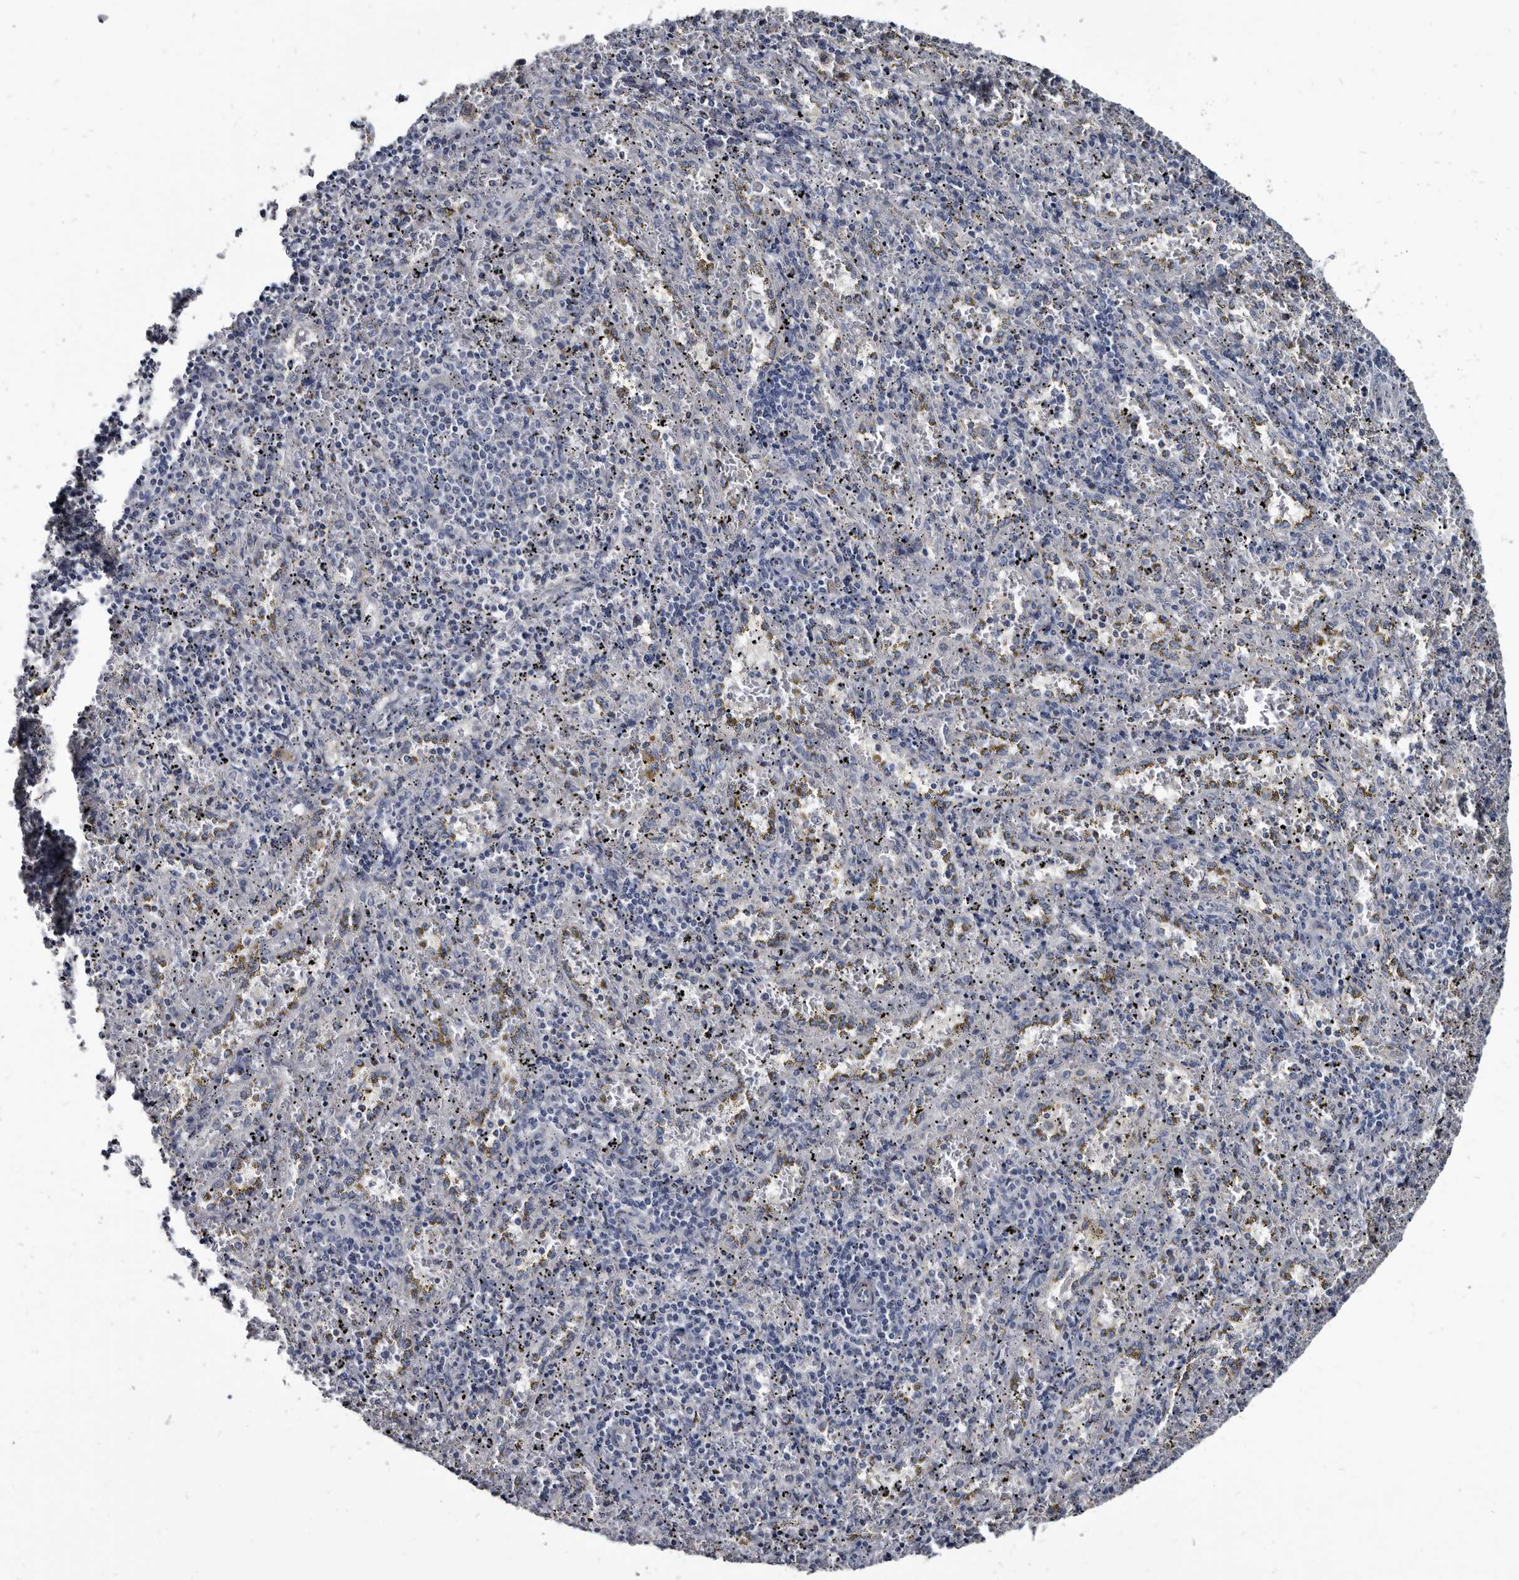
{"staining": {"intensity": "negative", "quantity": "none", "location": "none"}, "tissue": "spleen", "cell_type": "Cells in red pulp", "image_type": "normal", "snomed": [{"axis": "morphology", "description": "Normal tissue, NOS"}, {"axis": "topography", "description": "Spleen"}], "caption": "Immunohistochemistry (IHC) of unremarkable human spleen shows no positivity in cells in red pulp.", "gene": "PRSS8", "patient": {"sex": "male", "age": 11}}